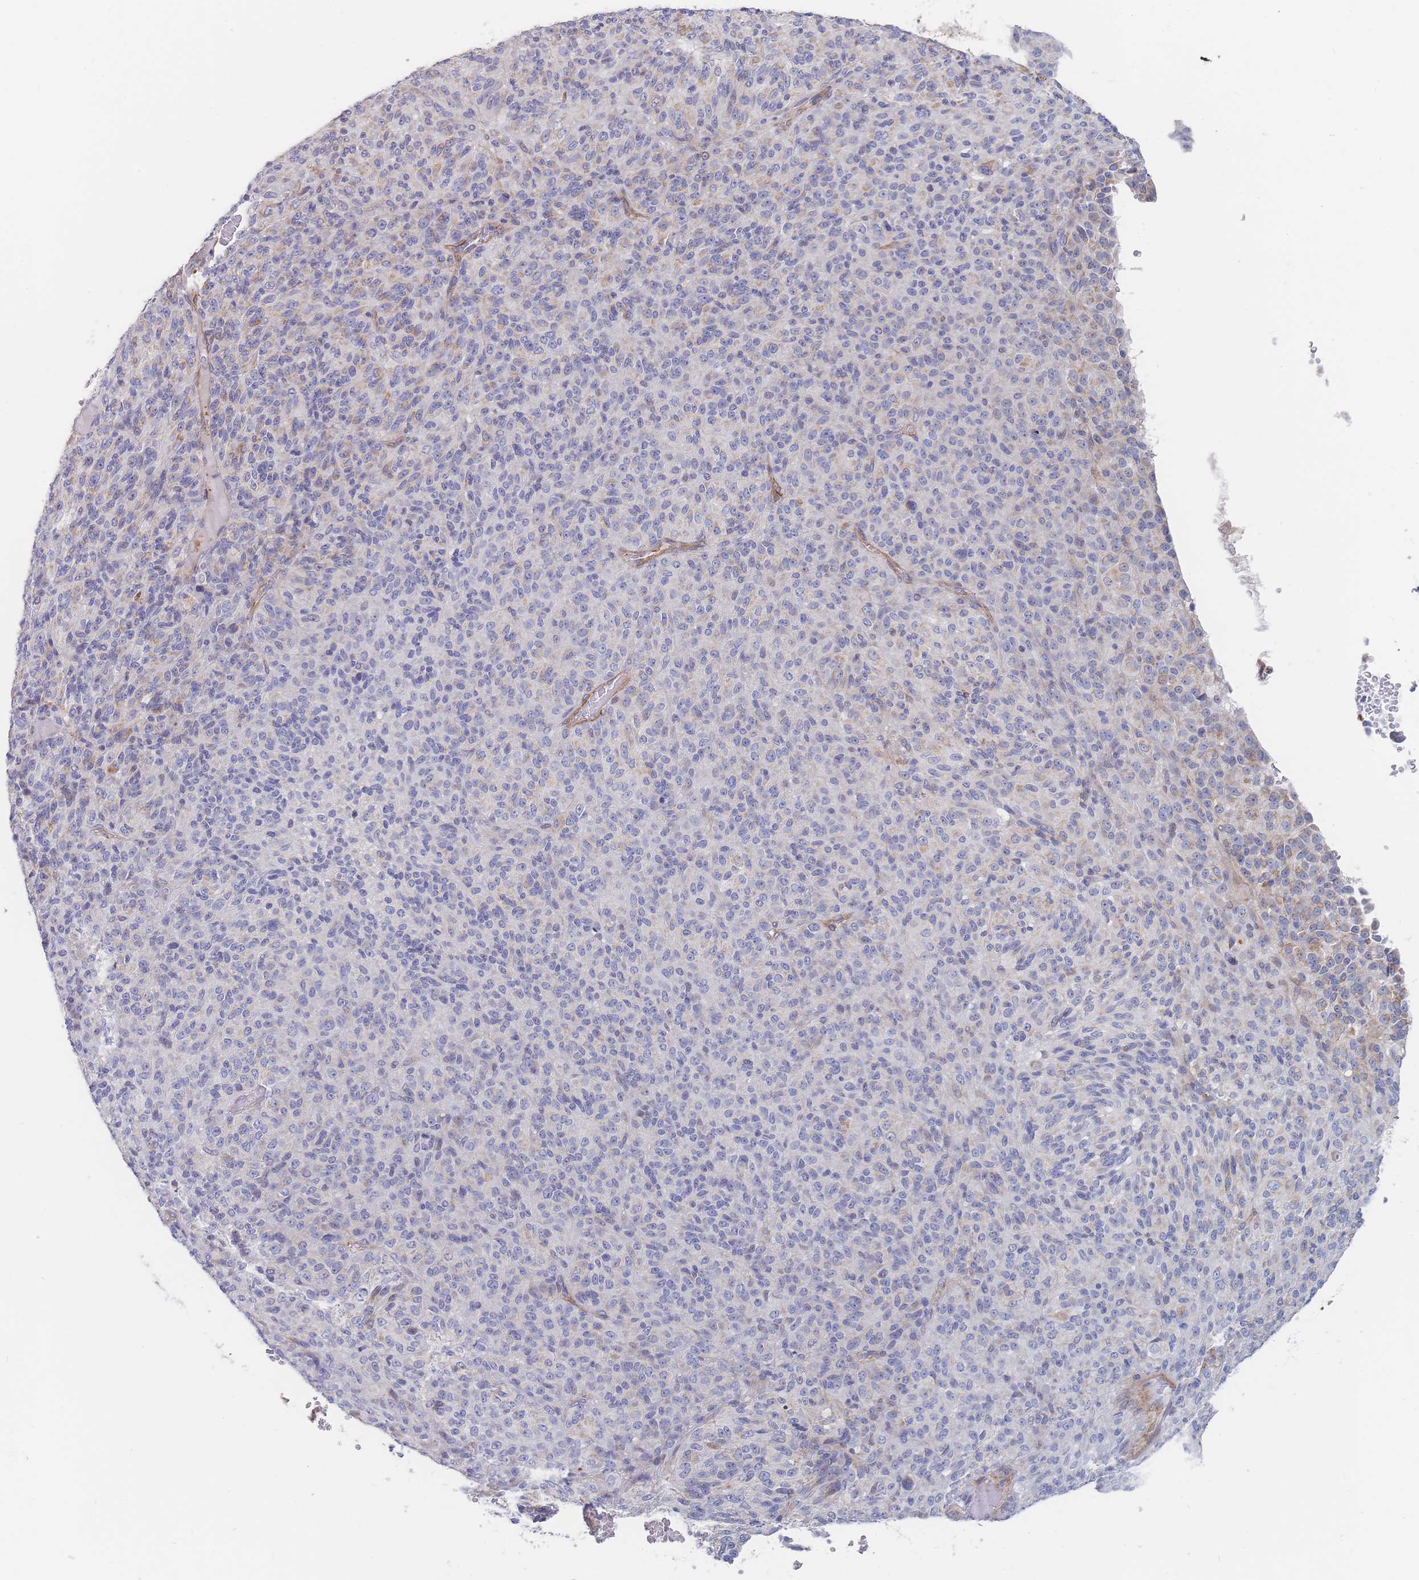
{"staining": {"intensity": "weak", "quantity": "<25%", "location": "cytoplasmic/membranous"}, "tissue": "melanoma", "cell_type": "Tumor cells", "image_type": "cancer", "snomed": [{"axis": "morphology", "description": "Malignant melanoma, Metastatic site"}, {"axis": "topography", "description": "Brain"}], "caption": "Tumor cells are negative for brown protein staining in malignant melanoma (metastatic site).", "gene": "G6PC1", "patient": {"sex": "female", "age": 56}}